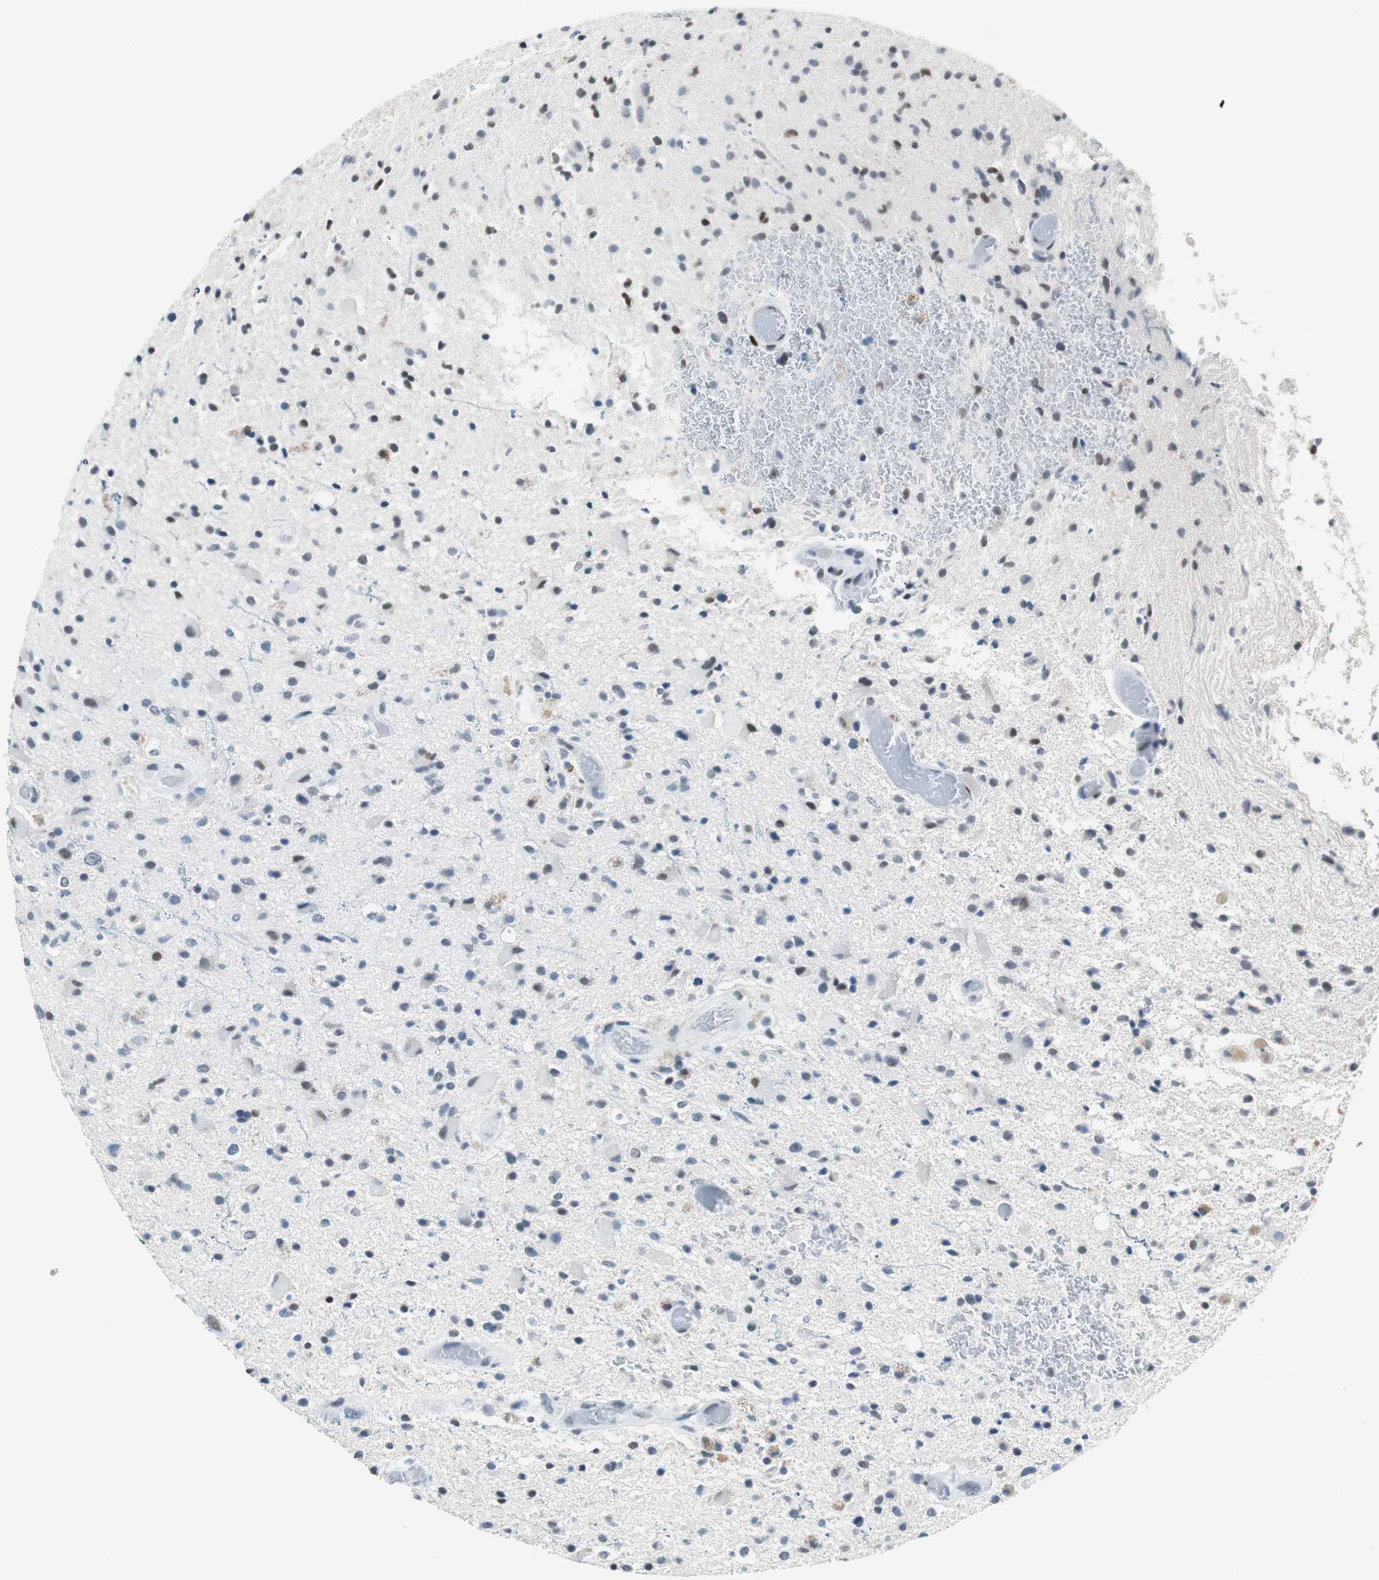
{"staining": {"intensity": "weak", "quantity": "<25%", "location": "nuclear"}, "tissue": "glioma", "cell_type": "Tumor cells", "image_type": "cancer", "snomed": [{"axis": "morphology", "description": "Glioma, malignant, High grade"}, {"axis": "topography", "description": "Brain"}], "caption": "Protein analysis of malignant glioma (high-grade) reveals no significant staining in tumor cells.", "gene": "HDAC3", "patient": {"sex": "male", "age": 33}}